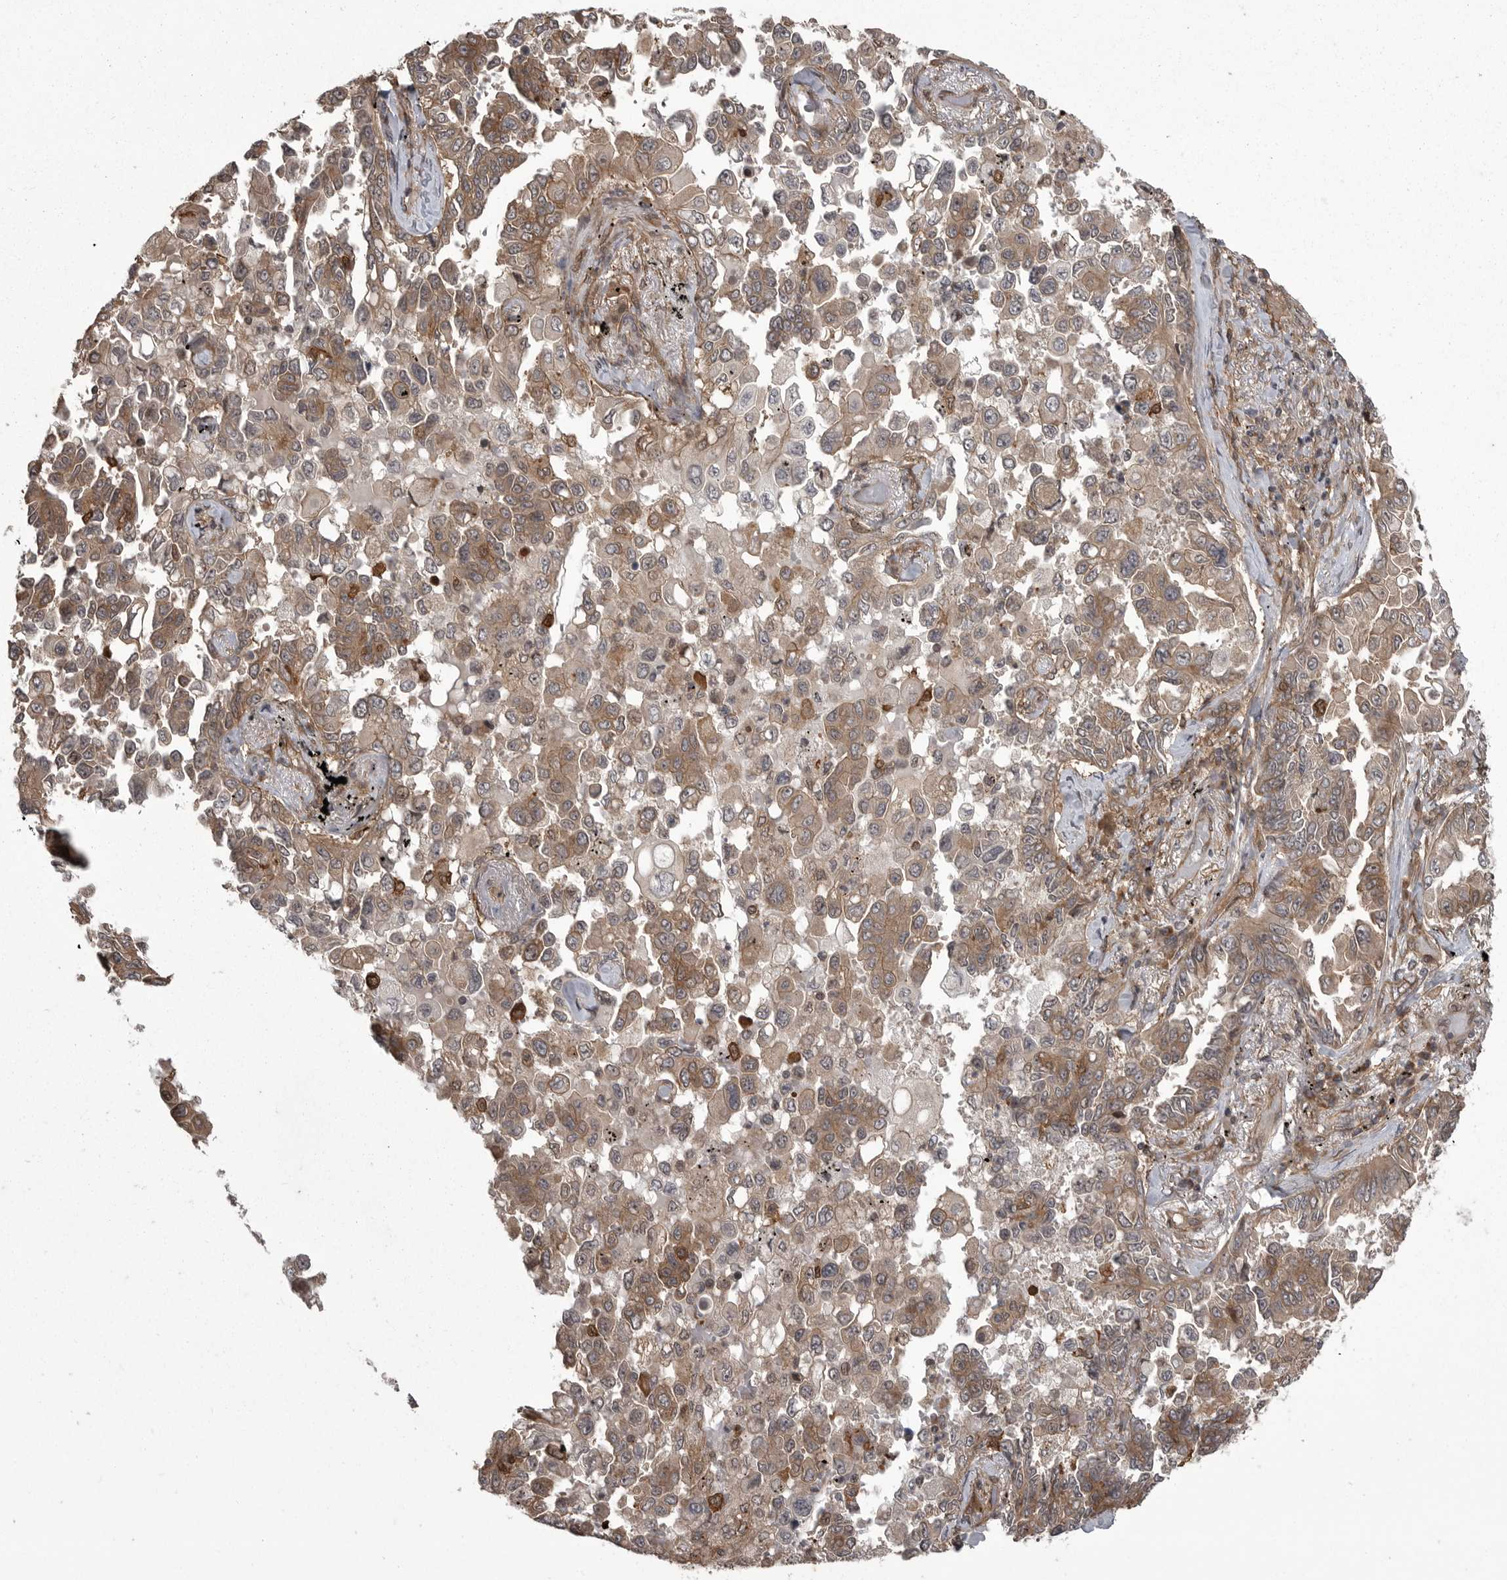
{"staining": {"intensity": "moderate", "quantity": ">75%", "location": "cytoplasmic/membranous"}, "tissue": "lung cancer", "cell_type": "Tumor cells", "image_type": "cancer", "snomed": [{"axis": "morphology", "description": "Adenocarcinoma, NOS"}, {"axis": "topography", "description": "Lung"}], "caption": "Human lung cancer (adenocarcinoma) stained with a brown dye reveals moderate cytoplasmic/membranous positive expression in approximately >75% of tumor cells.", "gene": "DNAJC8", "patient": {"sex": "female", "age": 67}}